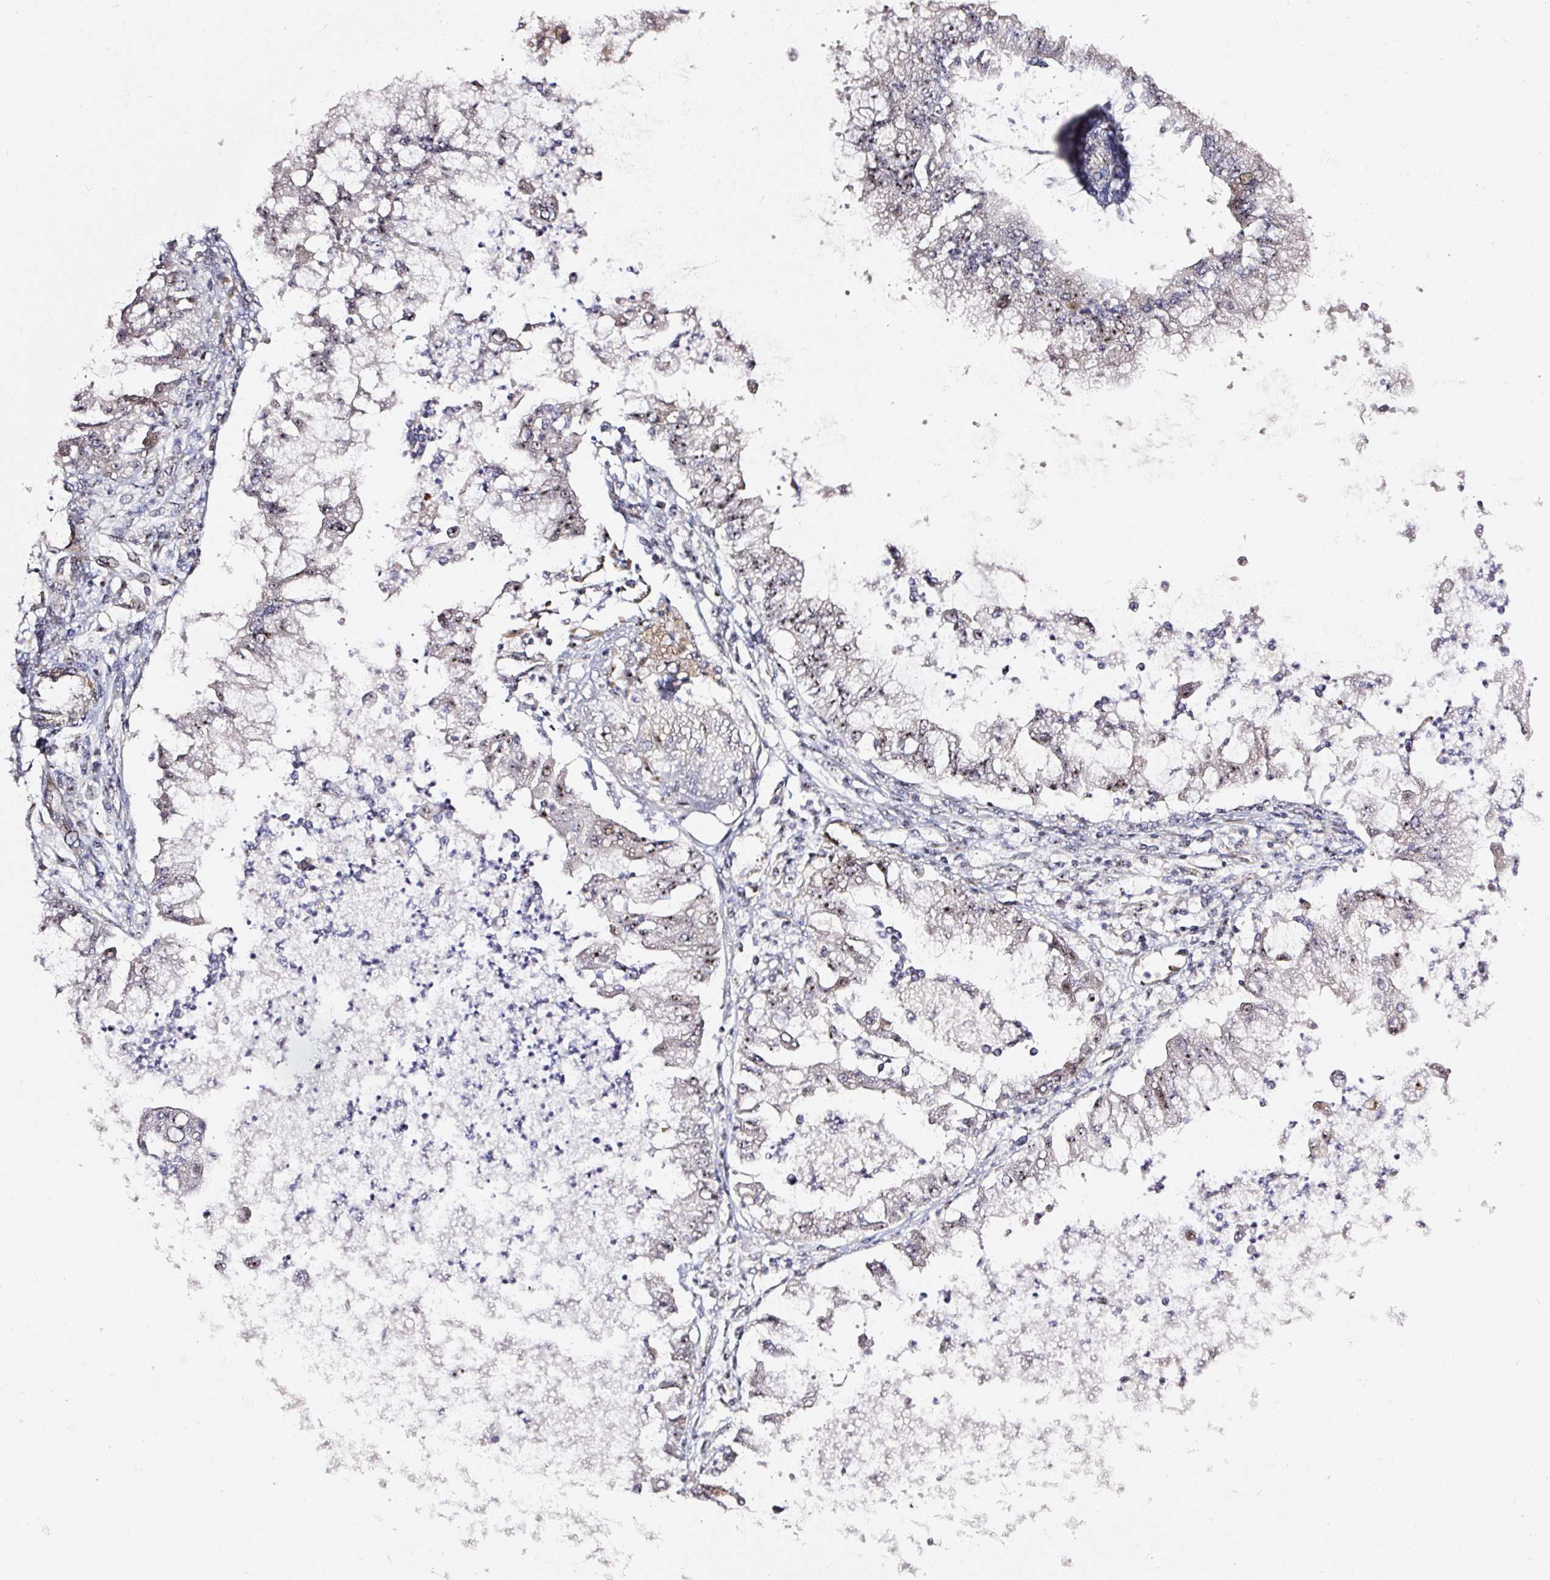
{"staining": {"intensity": "weak", "quantity": "25%-75%", "location": "nuclear"}, "tissue": "ovarian cancer", "cell_type": "Tumor cells", "image_type": "cancer", "snomed": [{"axis": "morphology", "description": "Cystadenocarcinoma, mucinous, NOS"}, {"axis": "topography", "description": "Ovary"}], "caption": "Tumor cells show low levels of weak nuclear positivity in about 25%-75% of cells in human mucinous cystadenocarcinoma (ovarian).", "gene": "MXRA8", "patient": {"sex": "female", "age": 70}}